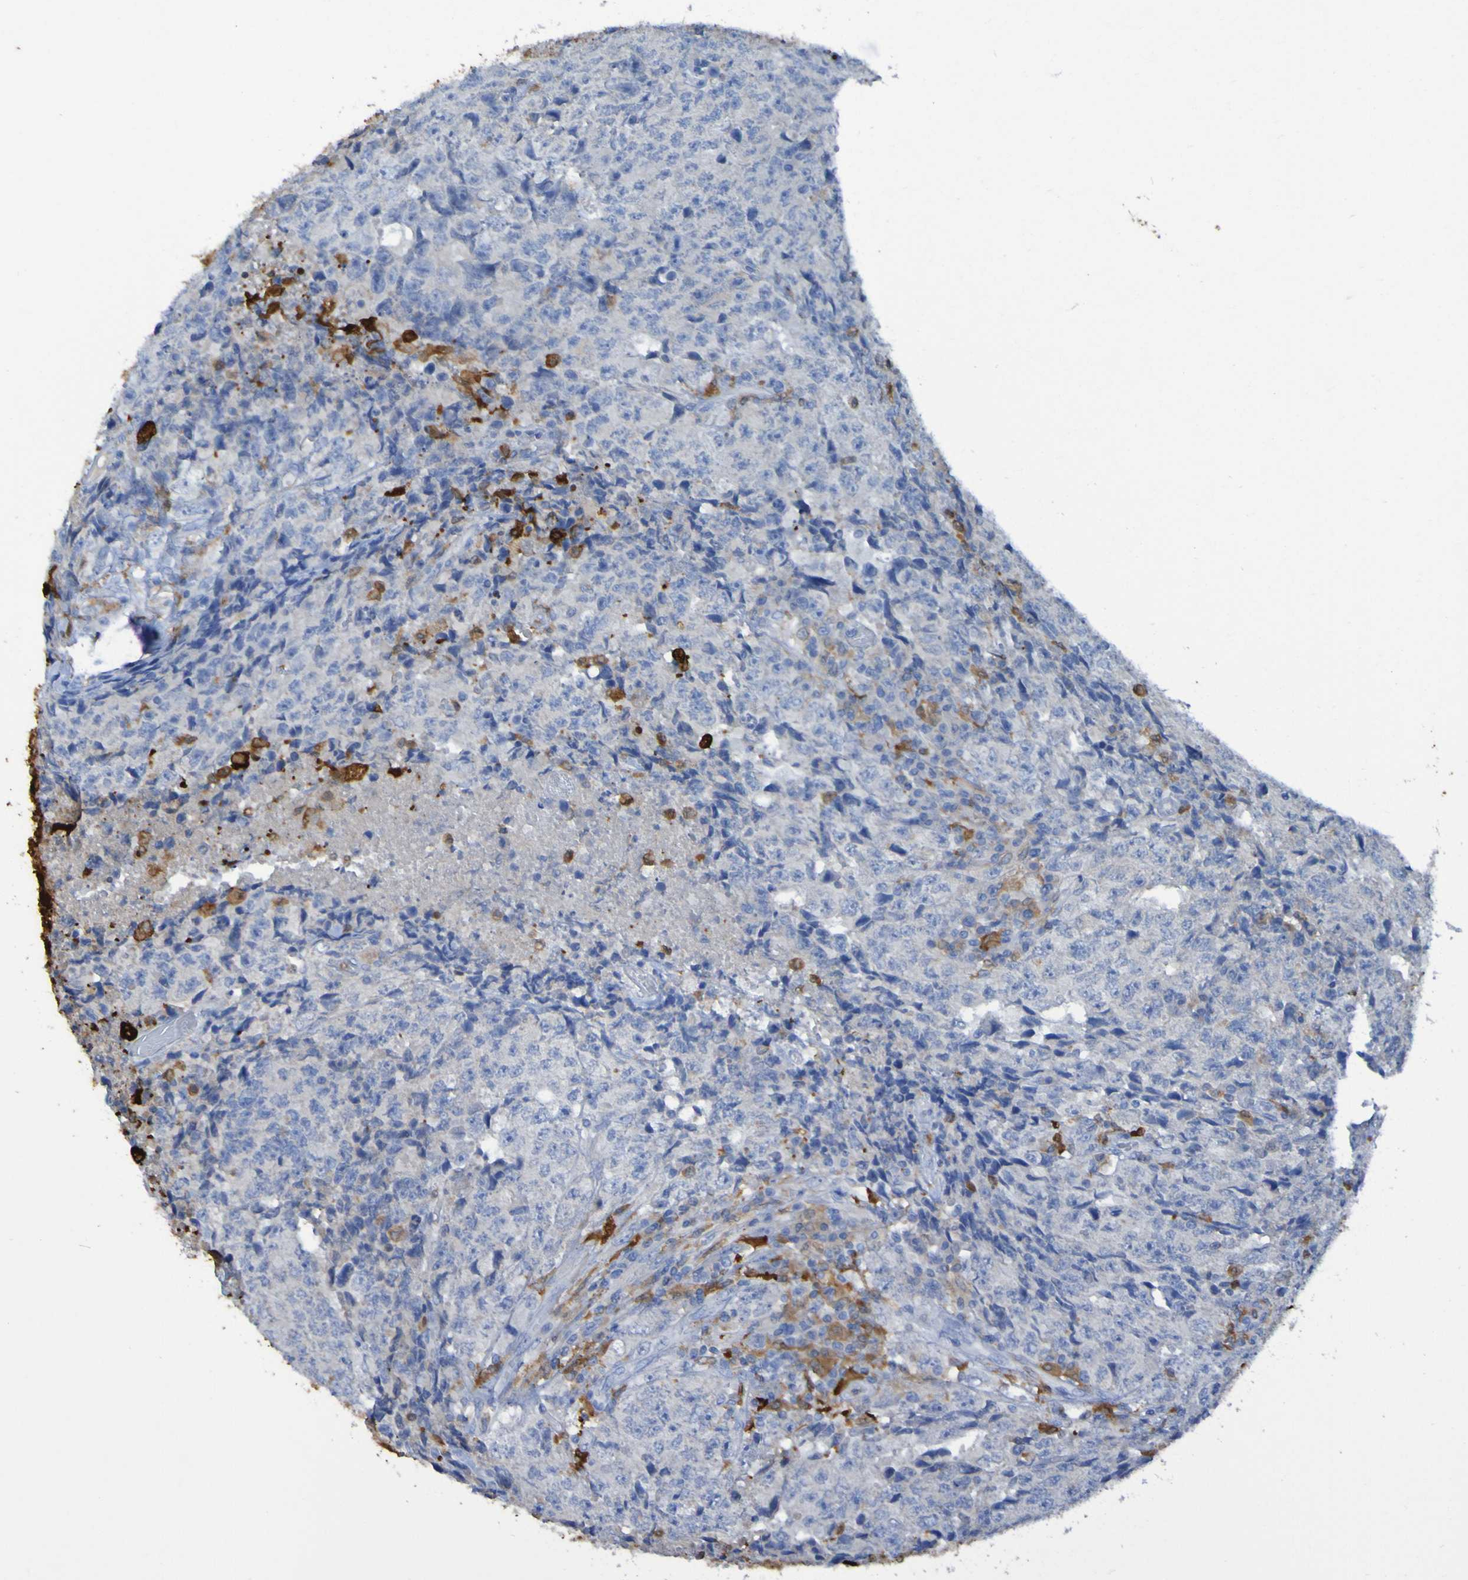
{"staining": {"intensity": "weak", "quantity": "25%-75%", "location": "cytoplasmic/membranous"}, "tissue": "testis cancer", "cell_type": "Tumor cells", "image_type": "cancer", "snomed": [{"axis": "morphology", "description": "Necrosis, NOS"}, {"axis": "morphology", "description": "Carcinoma, Embryonal, NOS"}, {"axis": "topography", "description": "Testis"}], "caption": "Protein staining of embryonal carcinoma (testis) tissue reveals weak cytoplasmic/membranous staining in approximately 25%-75% of tumor cells. Using DAB (3,3'-diaminobenzidine) (brown) and hematoxylin (blue) stains, captured at high magnification using brightfield microscopy.", "gene": "MPPE1", "patient": {"sex": "male", "age": 19}}